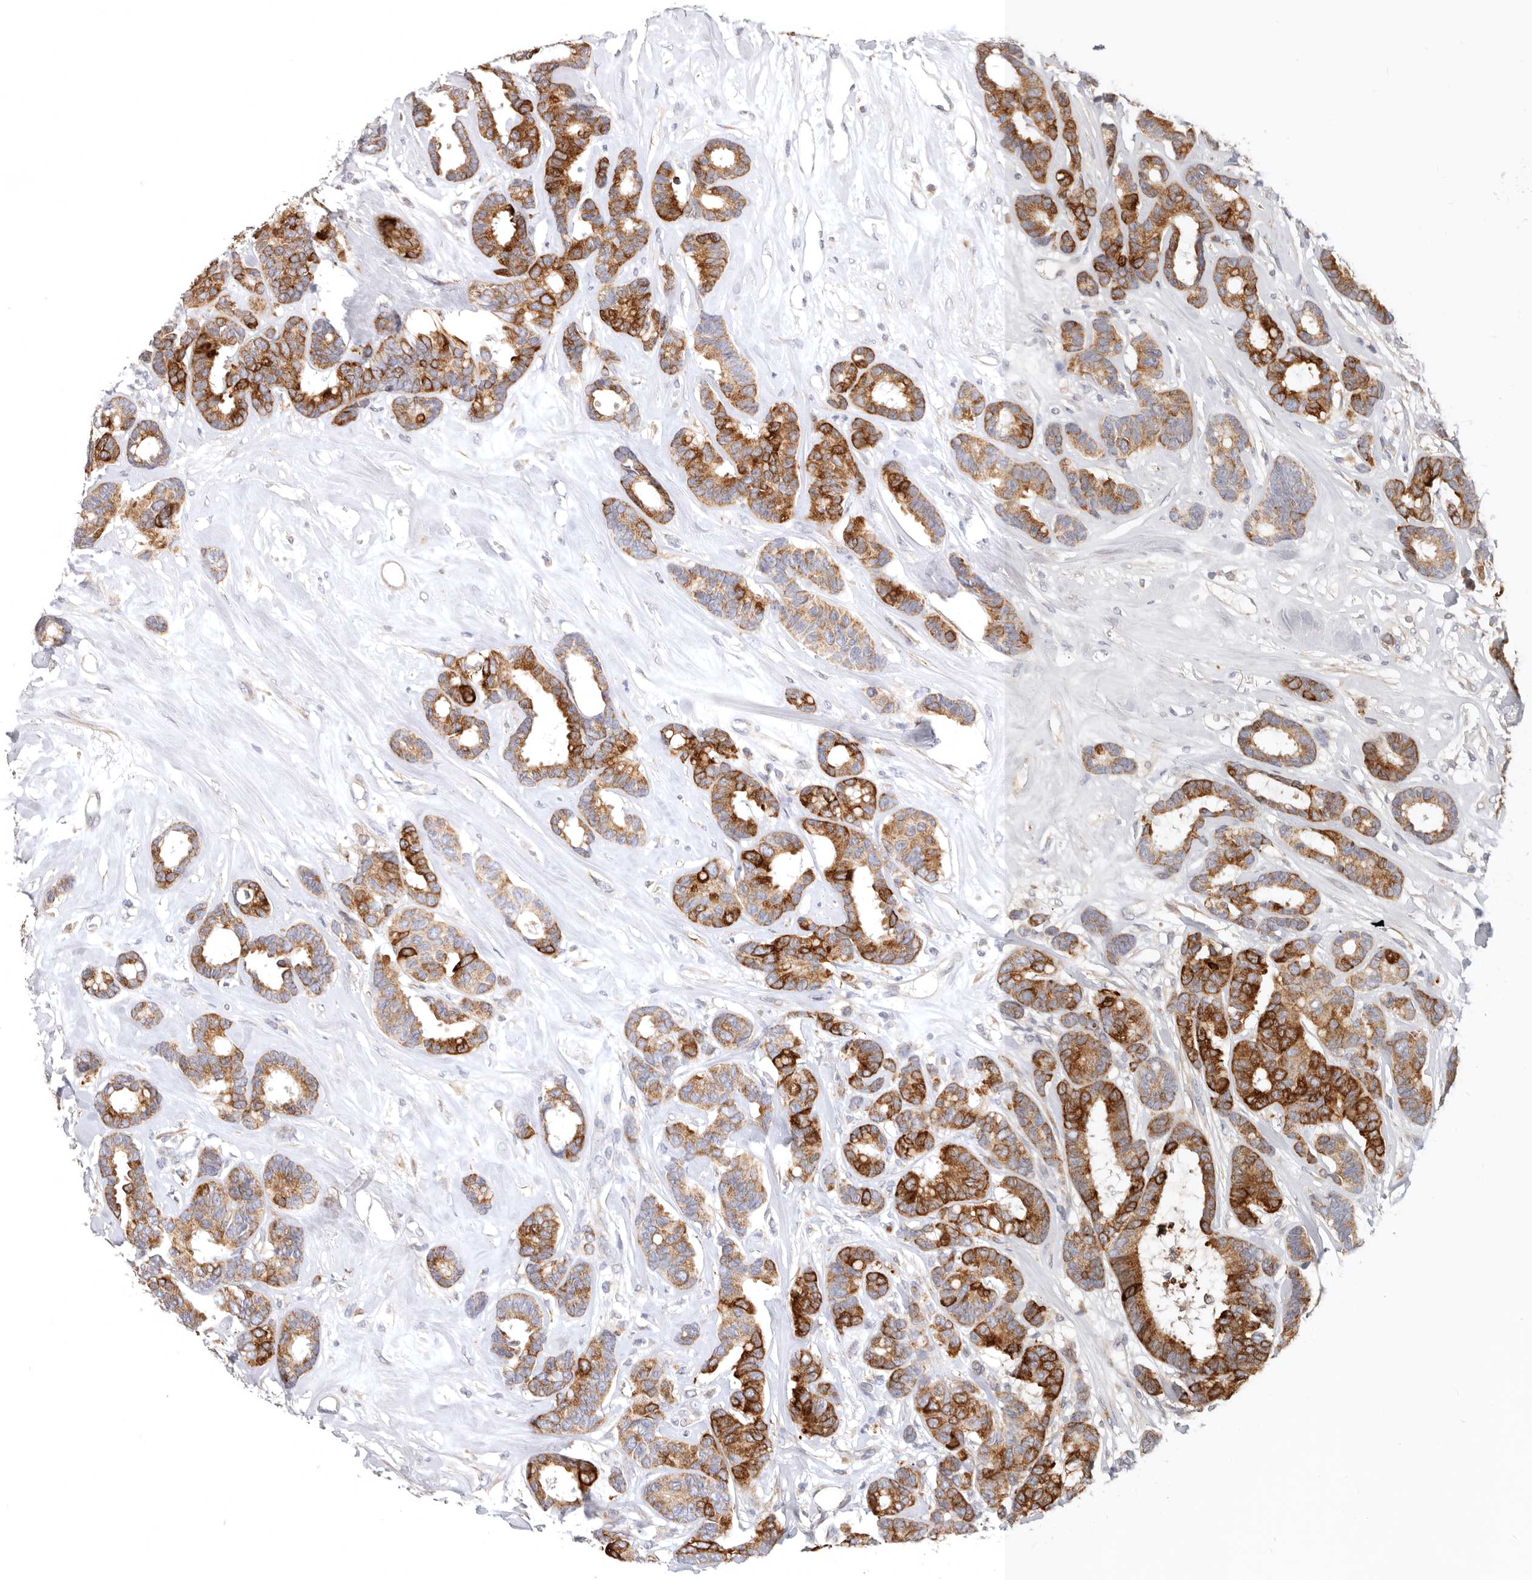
{"staining": {"intensity": "strong", "quantity": ">75%", "location": "cytoplasmic/membranous"}, "tissue": "breast cancer", "cell_type": "Tumor cells", "image_type": "cancer", "snomed": [{"axis": "morphology", "description": "Duct carcinoma"}, {"axis": "topography", "description": "Breast"}], "caption": "Breast invasive ductal carcinoma stained with DAB immunohistochemistry shows high levels of strong cytoplasmic/membranous positivity in about >75% of tumor cells. (brown staining indicates protein expression, while blue staining denotes nuclei).", "gene": "TFB2M", "patient": {"sex": "female", "age": 87}}